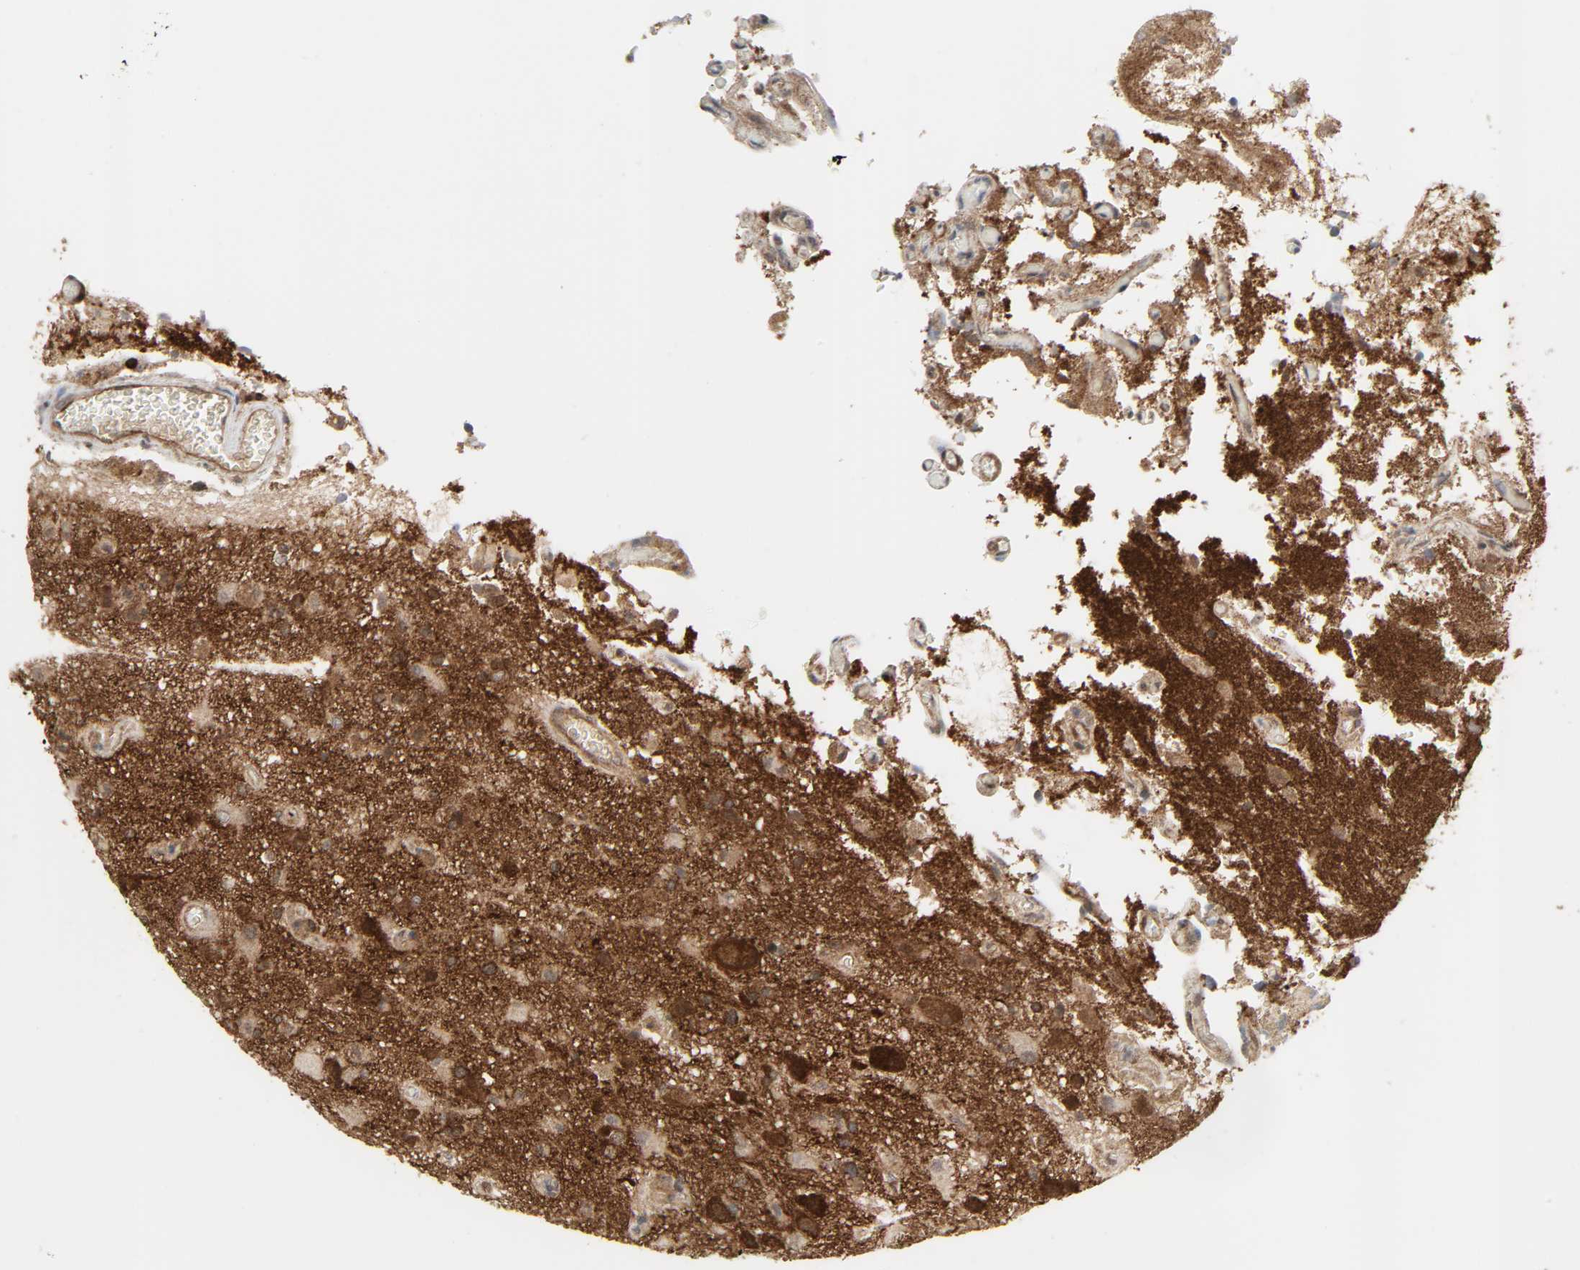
{"staining": {"intensity": "moderate", "quantity": "25%-75%", "location": "cytoplasmic/membranous"}, "tissue": "glioma", "cell_type": "Tumor cells", "image_type": "cancer", "snomed": [{"axis": "morphology", "description": "Glioma, malignant, High grade"}, {"axis": "topography", "description": "Brain"}], "caption": "Immunohistochemical staining of human malignant glioma (high-grade) shows medium levels of moderate cytoplasmic/membranous protein staining in approximately 25%-75% of tumor cells. Ihc stains the protein in brown and the nuclei are stained blue.", "gene": "GSK3A", "patient": {"sex": "male", "age": 47}}